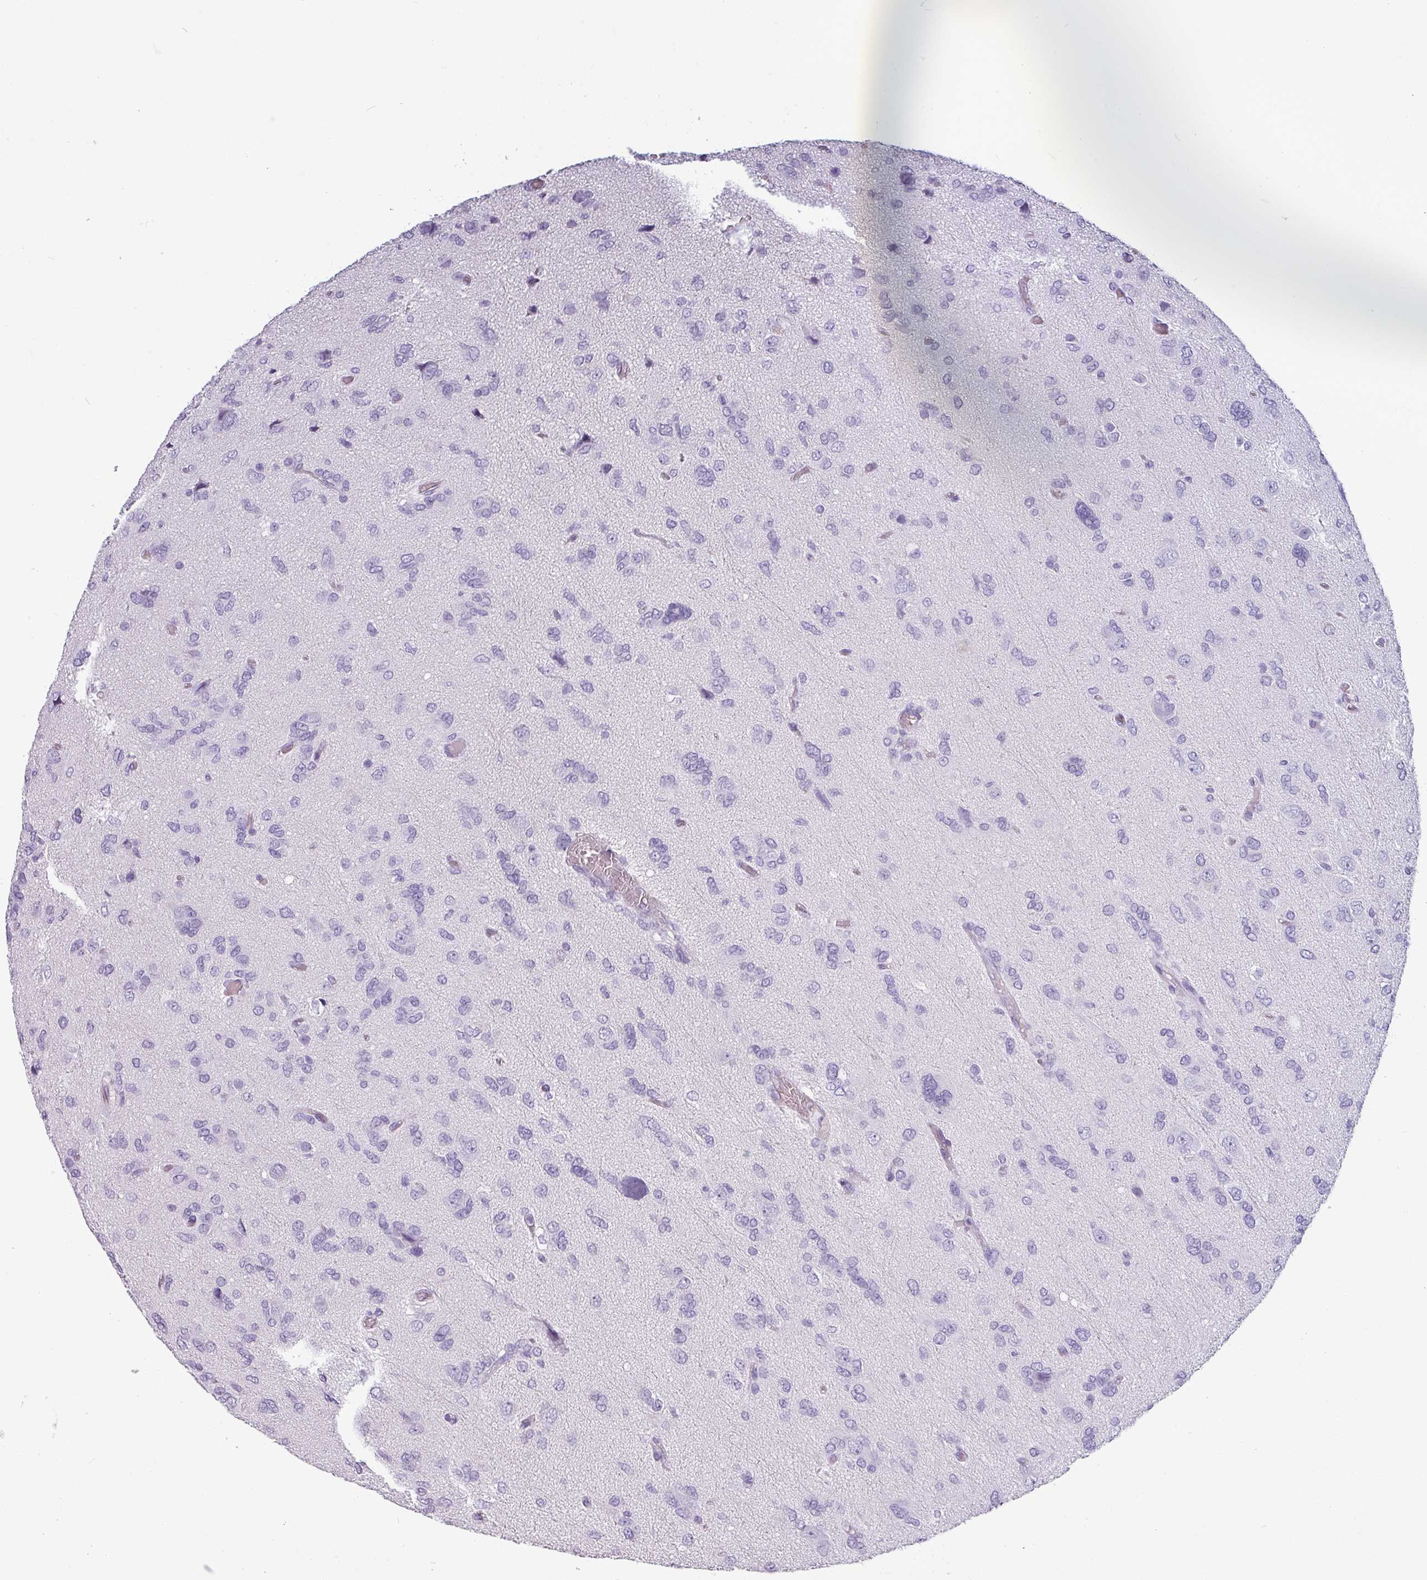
{"staining": {"intensity": "negative", "quantity": "none", "location": "none"}, "tissue": "glioma", "cell_type": "Tumor cells", "image_type": "cancer", "snomed": [{"axis": "morphology", "description": "Glioma, malignant, High grade"}, {"axis": "topography", "description": "Brain"}], "caption": "Image shows no protein positivity in tumor cells of glioma tissue.", "gene": "CRYBB2", "patient": {"sex": "female", "age": 59}}